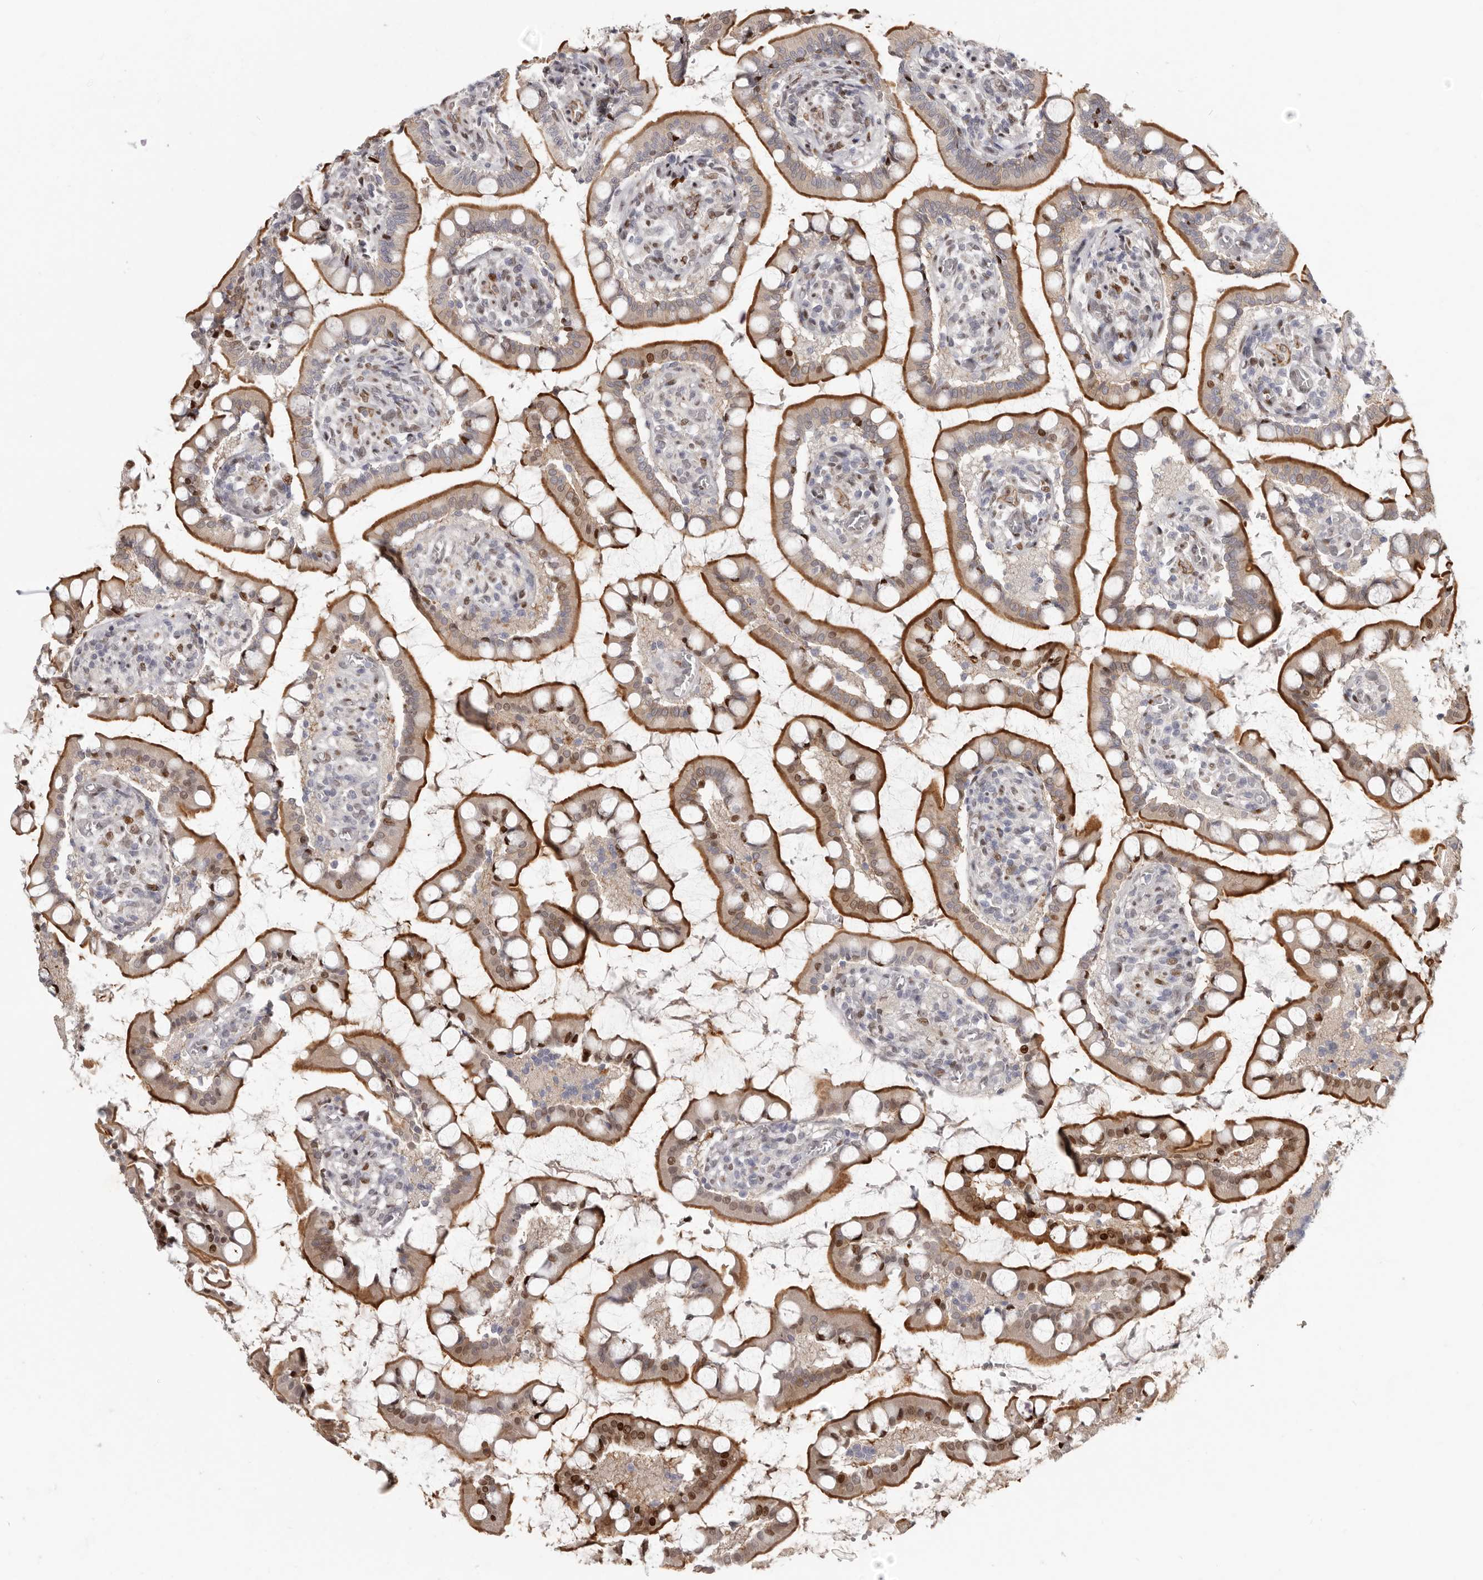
{"staining": {"intensity": "strong", "quantity": "25%-75%", "location": "cytoplasmic/membranous,nuclear"}, "tissue": "small intestine", "cell_type": "Glandular cells", "image_type": "normal", "snomed": [{"axis": "morphology", "description": "Normal tissue, NOS"}, {"axis": "topography", "description": "Small intestine"}], "caption": "IHC micrograph of unremarkable small intestine stained for a protein (brown), which exhibits high levels of strong cytoplasmic/membranous,nuclear expression in approximately 25%-75% of glandular cells.", "gene": "SRP19", "patient": {"sex": "male", "age": 52}}